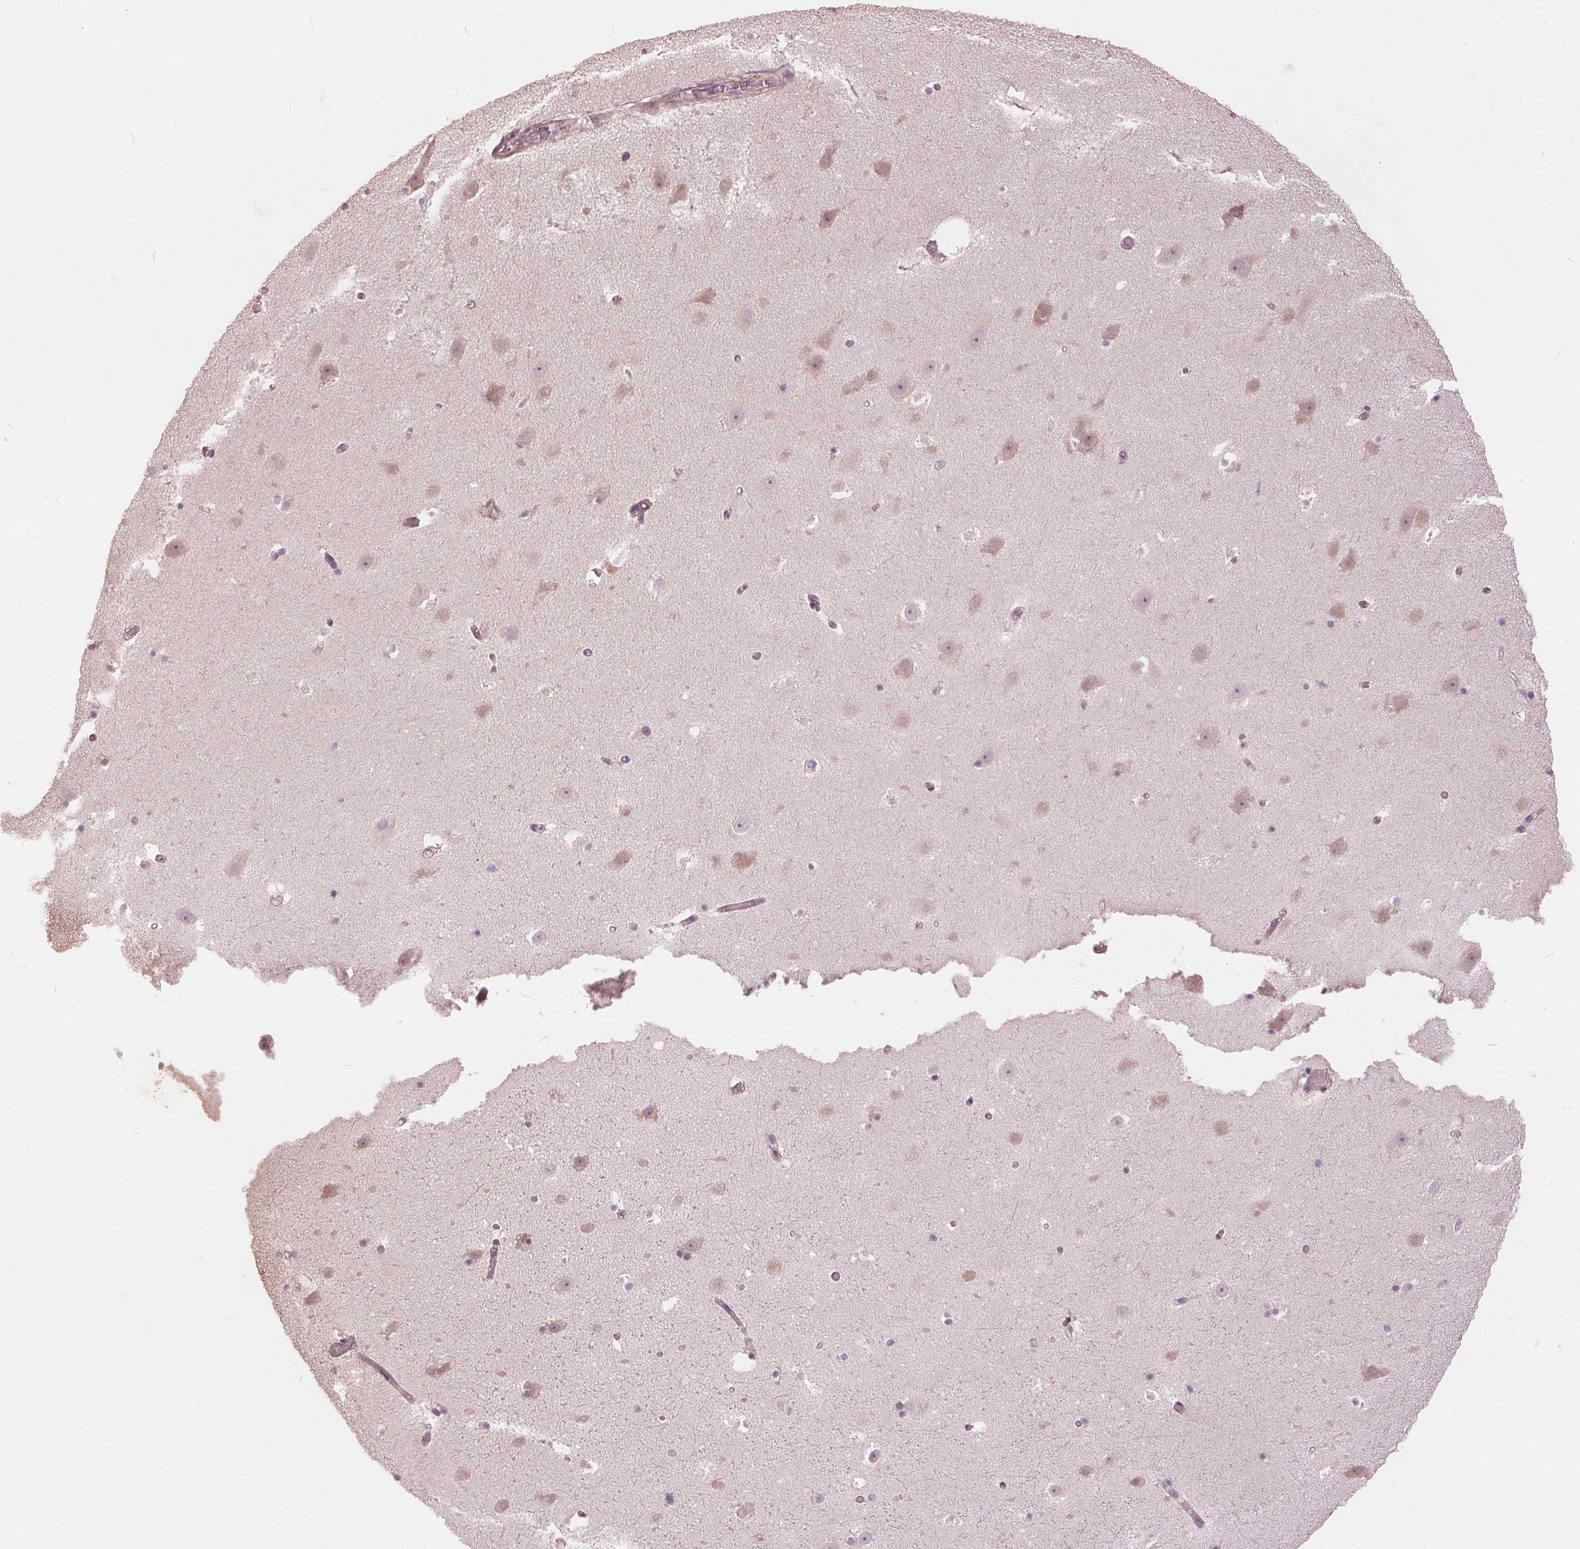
{"staining": {"intensity": "negative", "quantity": "none", "location": "none"}, "tissue": "hippocampus", "cell_type": "Glial cells", "image_type": "normal", "snomed": [{"axis": "morphology", "description": "Normal tissue, NOS"}, {"axis": "topography", "description": "Hippocampus"}], "caption": "IHC photomicrograph of normal hippocampus stained for a protein (brown), which reveals no staining in glial cells. (IHC, brightfield microscopy, high magnification).", "gene": "KLK13", "patient": {"sex": "male", "age": 26}}